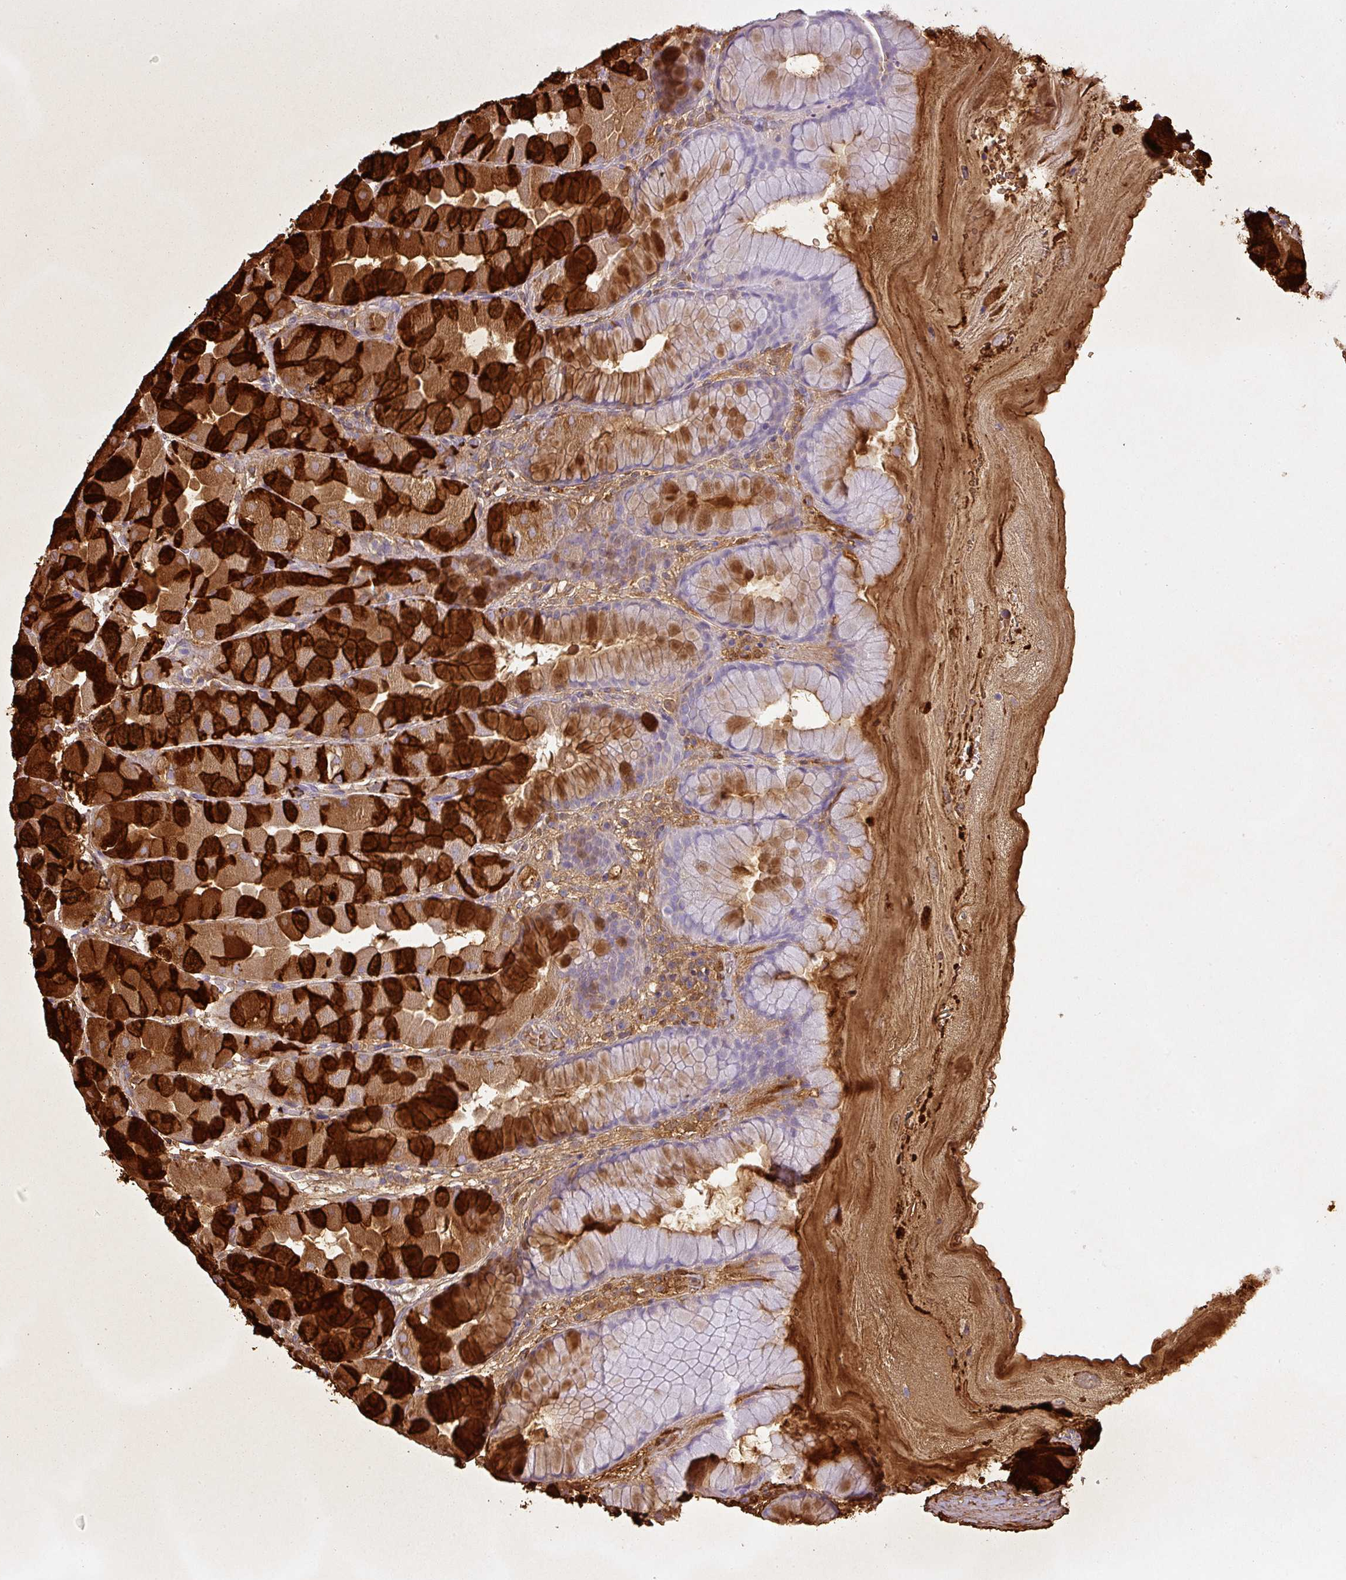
{"staining": {"intensity": "strong", "quantity": "25%-75%", "location": "cytoplasmic/membranous"}, "tissue": "stomach", "cell_type": "Glandular cells", "image_type": "normal", "snomed": [{"axis": "morphology", "description": "Normal tissue, NOS"}, {"axis": "topography", "description": "Stomach"}], "caption": "Protein analysis of unremarkable stomach shows strong cytoplasmic/membranous positivity in about 25%-75% of glandular cells. The staining was performed using DAB to visualize the protein expression in brown, while the nuclei were stained in blue with hematoxylin (Magnification: 20x).", "gene": "PGA3", "patient": {"sex": "male", "age": 57}}